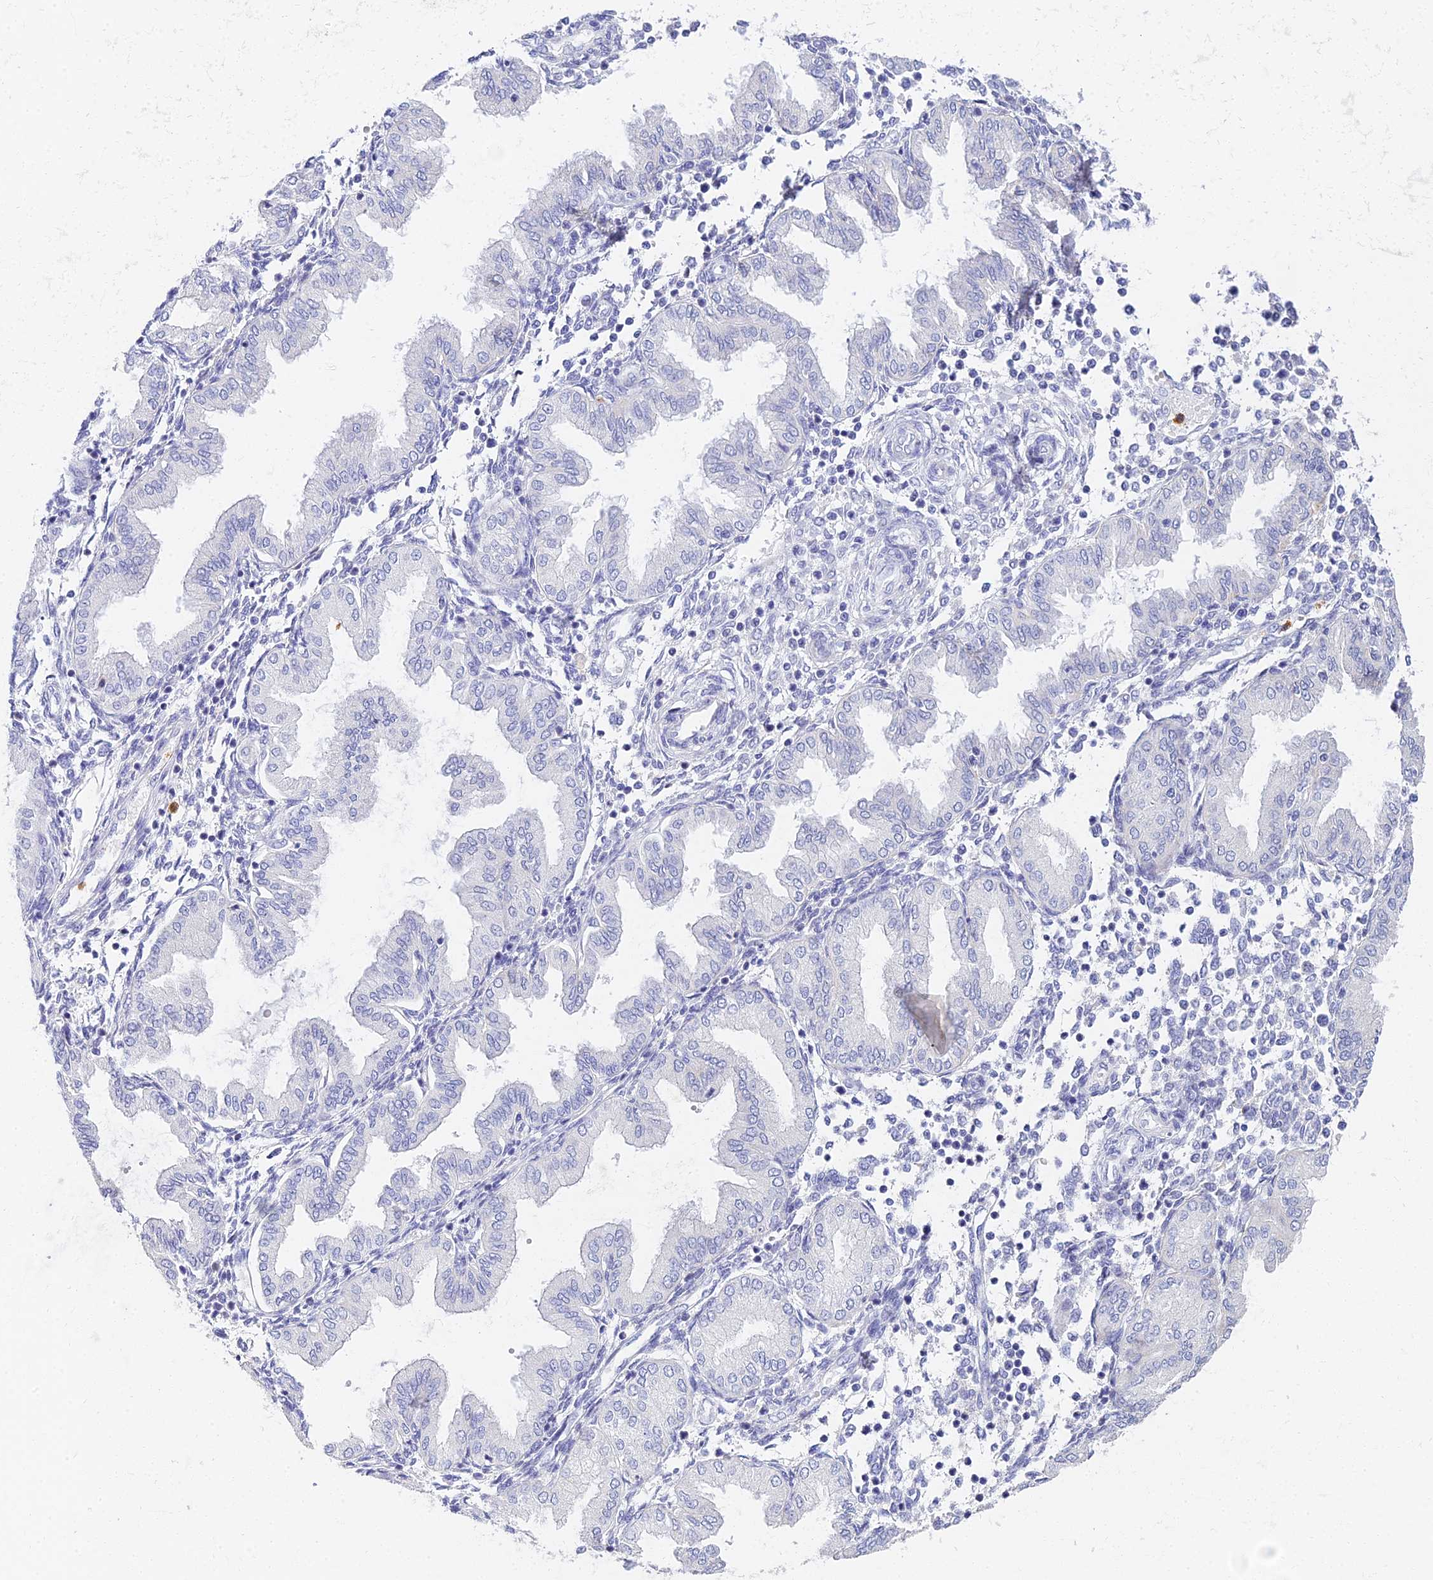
{"staining": {"intensity": "negative", "quantity": "none", "location": "none"}, "tissue": "endometrium", "cell_type": "Cells in endometrial stroma", "image_type": "normal", "snomed": [{"axis": "morphology", "description": "Normal tissue, NOS"}, {"axis": "topography", "description": "Endometrium"}], "caption": "Cells in endometrial stroma are negative for brown protein staining in unremarkable endometrium. (Immunohistochemistry, brightfield microscopy, high magnification).", "gene": "VWC2L", "patient": {"sex": "female", "age": 53}}